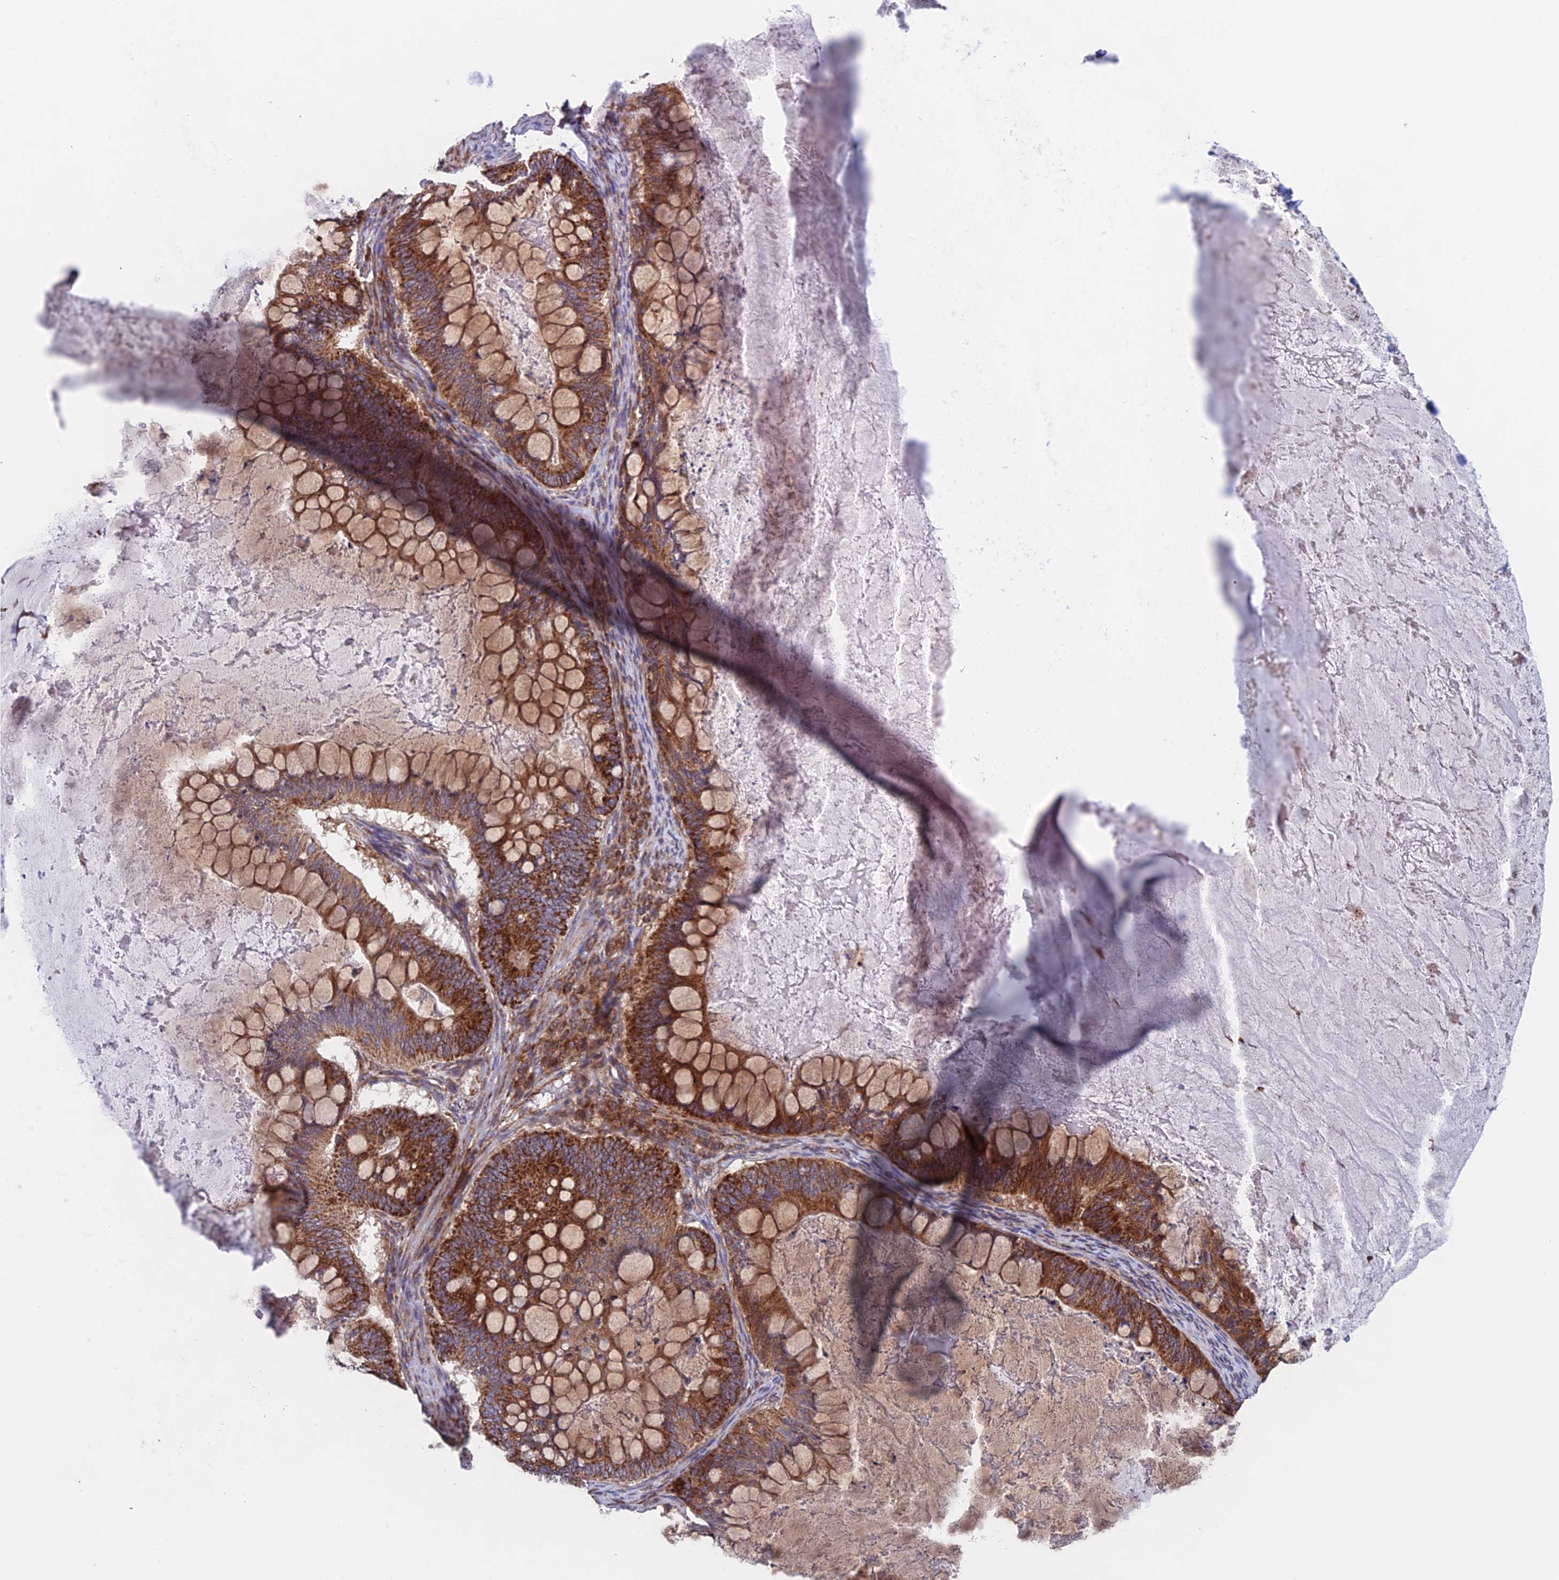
{"staining": {"intensity": "strong", "quantity": ">75%", "location": "cytoplasmic/membranous"}, "tissue": "ovarian cancer", "cell_type": "Tumor cells", "image_type": "cancer", "snomed": [{"axis": "morphology", "description": "Cystadenocarcinoma, mucinous, NOS"}, {"axis": "topography", "description": "Ovary"}], "caption": "IHC staining of ovarian cancer, which demonstrates high levels of strong cytoplasmic/membranous staining in about >75% of tumor cells indicating strong cytoplasmic/membranous protein positivity. The staining was performed using DAB (brown) for protein detection and nuclei were counterstained in hematoxylin (blue).", "gene": "MRPL1", "patient": {"sex": "female", "age": 61}}